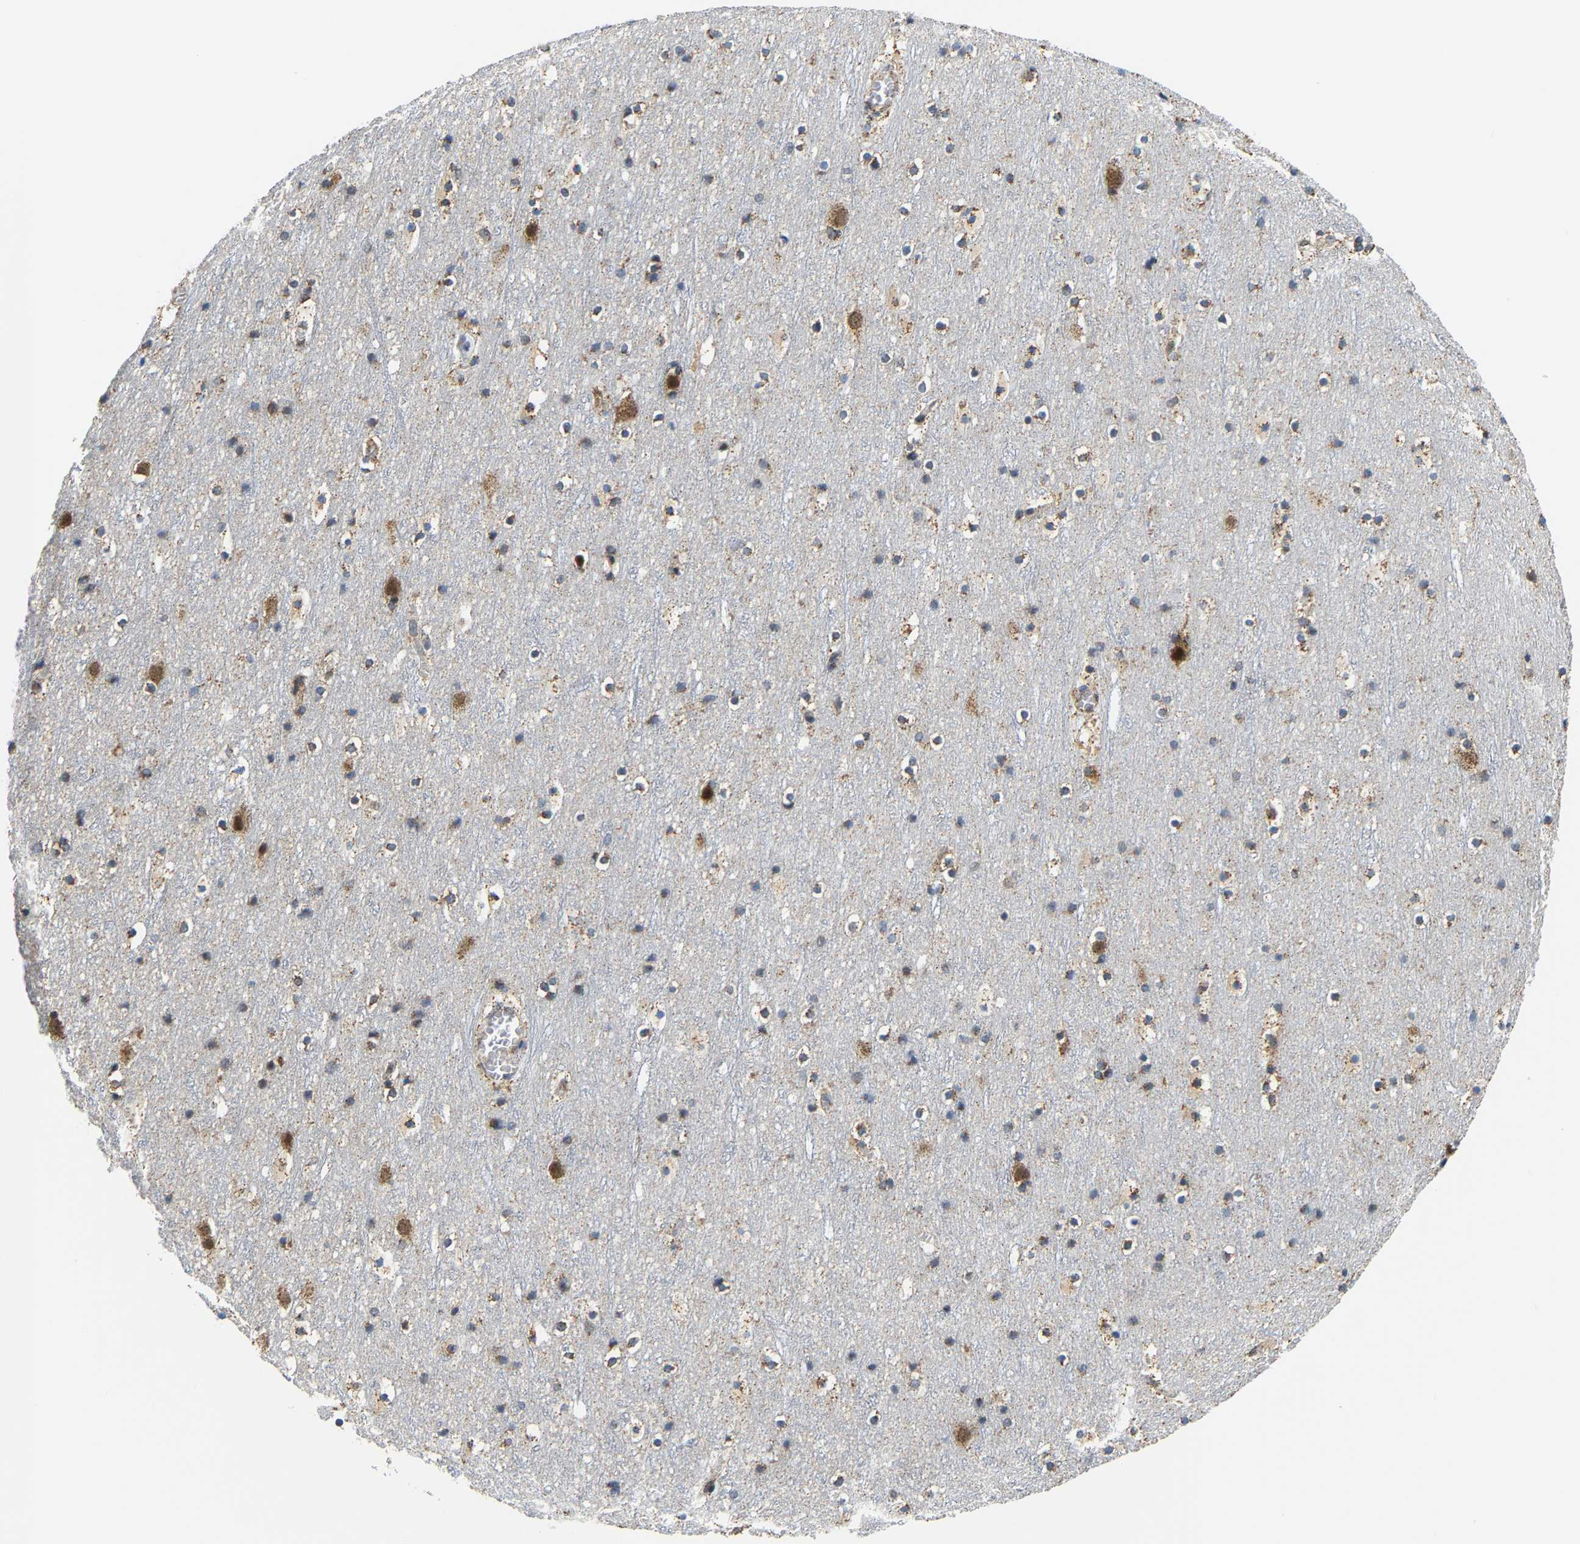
{"staining": {"intensity": "weak", "quantity": "25%-75%", "location": "cytoplasmic/membranous"}, "tissue": "cerebral cortex", "cell_type": "Endothelial cells", "image_type": "normal", "snomed": [{"axis": "morphology", "description": "Normal tissue, NOS"}, {"axis": "topography", "description": "Cerebral cortex"}], "caption": "Protein expression by IHC displays weak cytoplasmic/membranous staining in approximately 25%-75% of endothelial cells in normal cerebral cortex. The staining was performed using DAB (3,3'-diaminobenzidine), with brown indicating positive protein expression. Nuclei are stained blue with hematoxylin.", "gene": "GIMAP7", "patient": {"sex": "male", "age": 45}}